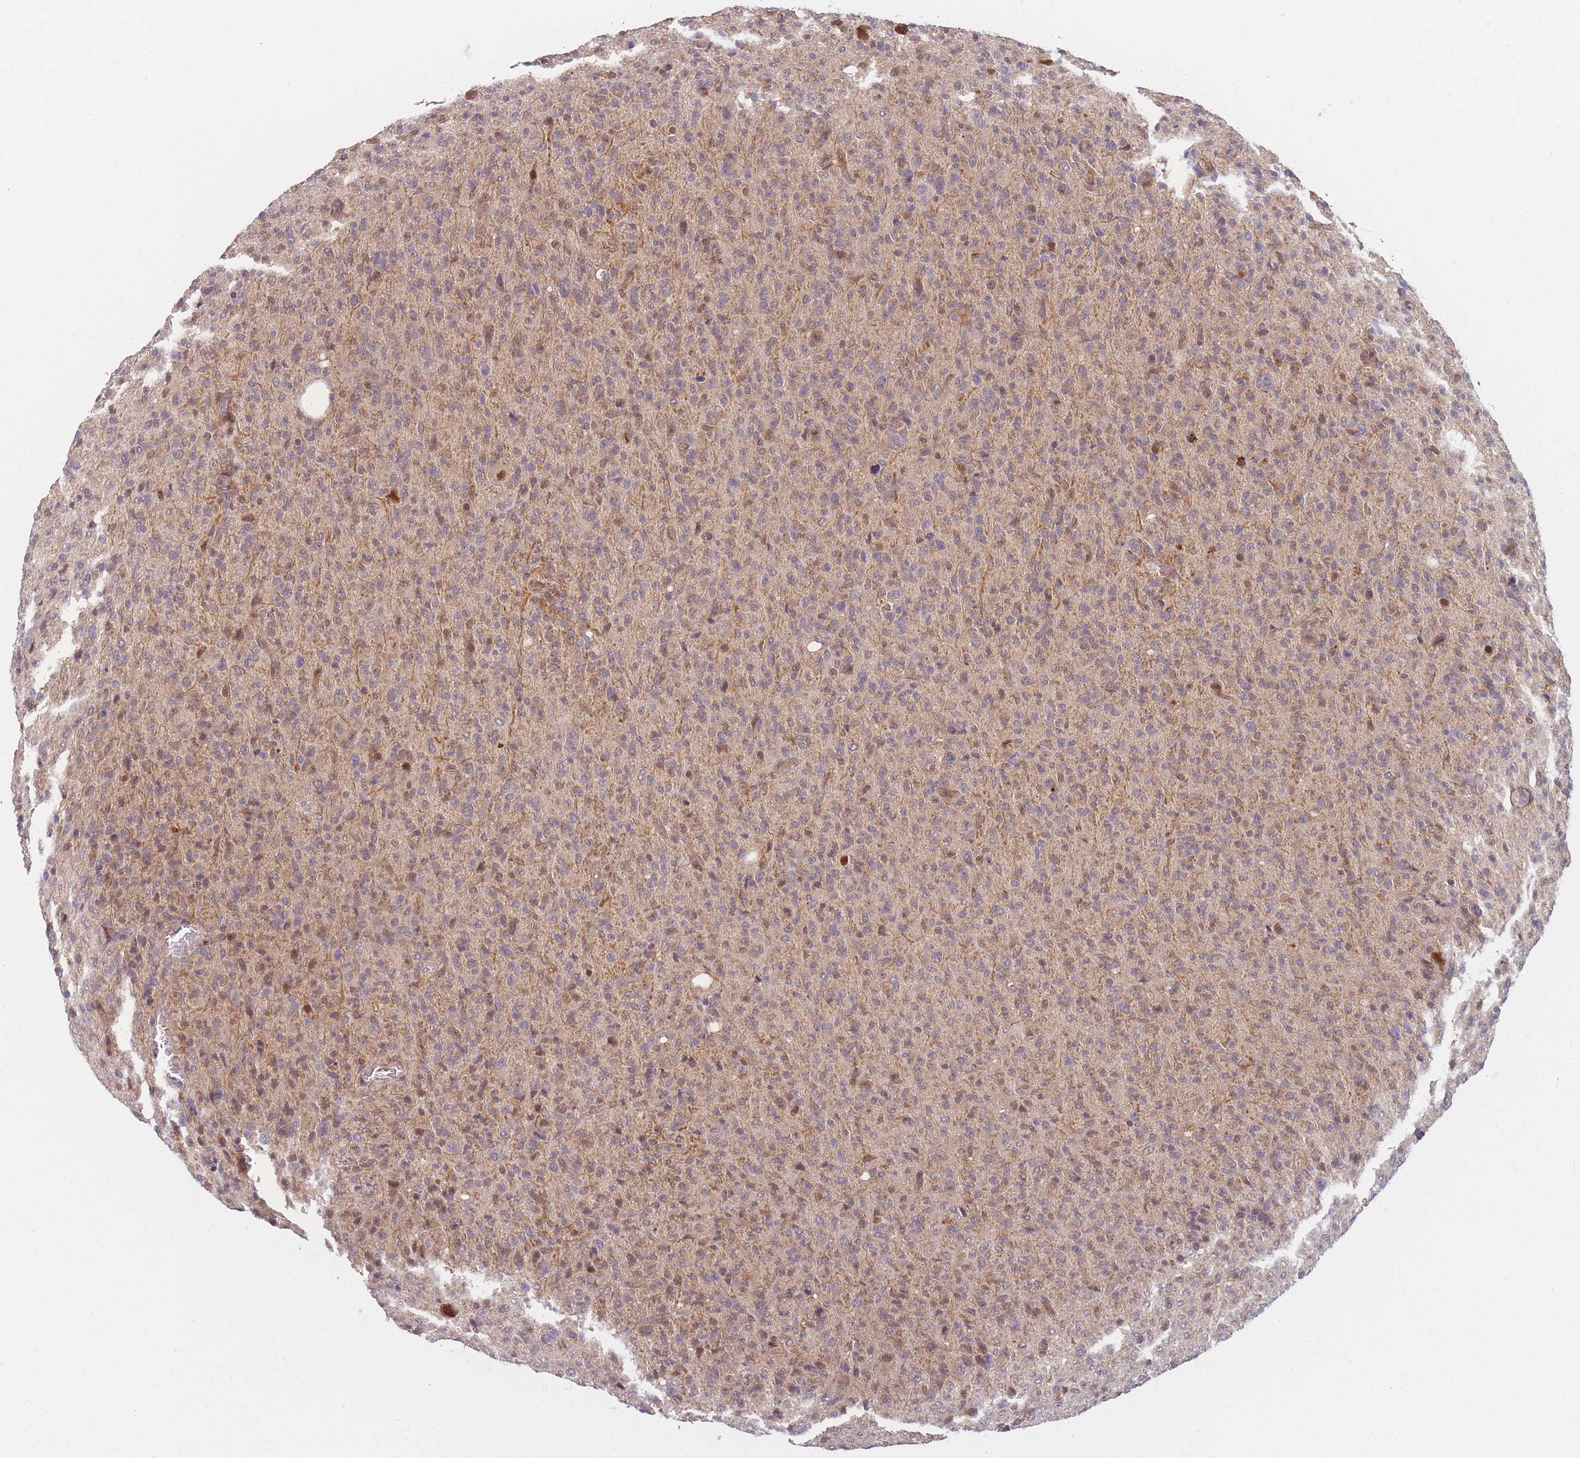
{"staining": {"intensity": "moderate", "quantity": "<25%", "location": "cytoplasmic/membranous"}, "tissue": "glioma", "cell_type": "Tumor cells", "image_type": "cancer", "snomed": [{"axis": "morphology", "description": "Glioma, malignant, High grade"}, {"axis": "topography", "description": "Brain"}], "caption": "This photomicrograph exhibits IHC staining of human glioma, with low moderate cytoplasmic/membranous expression in approximately <25% of tumor cells.", "gene": "FAM153A", "patient": {"sex": "female", "age": 57}}